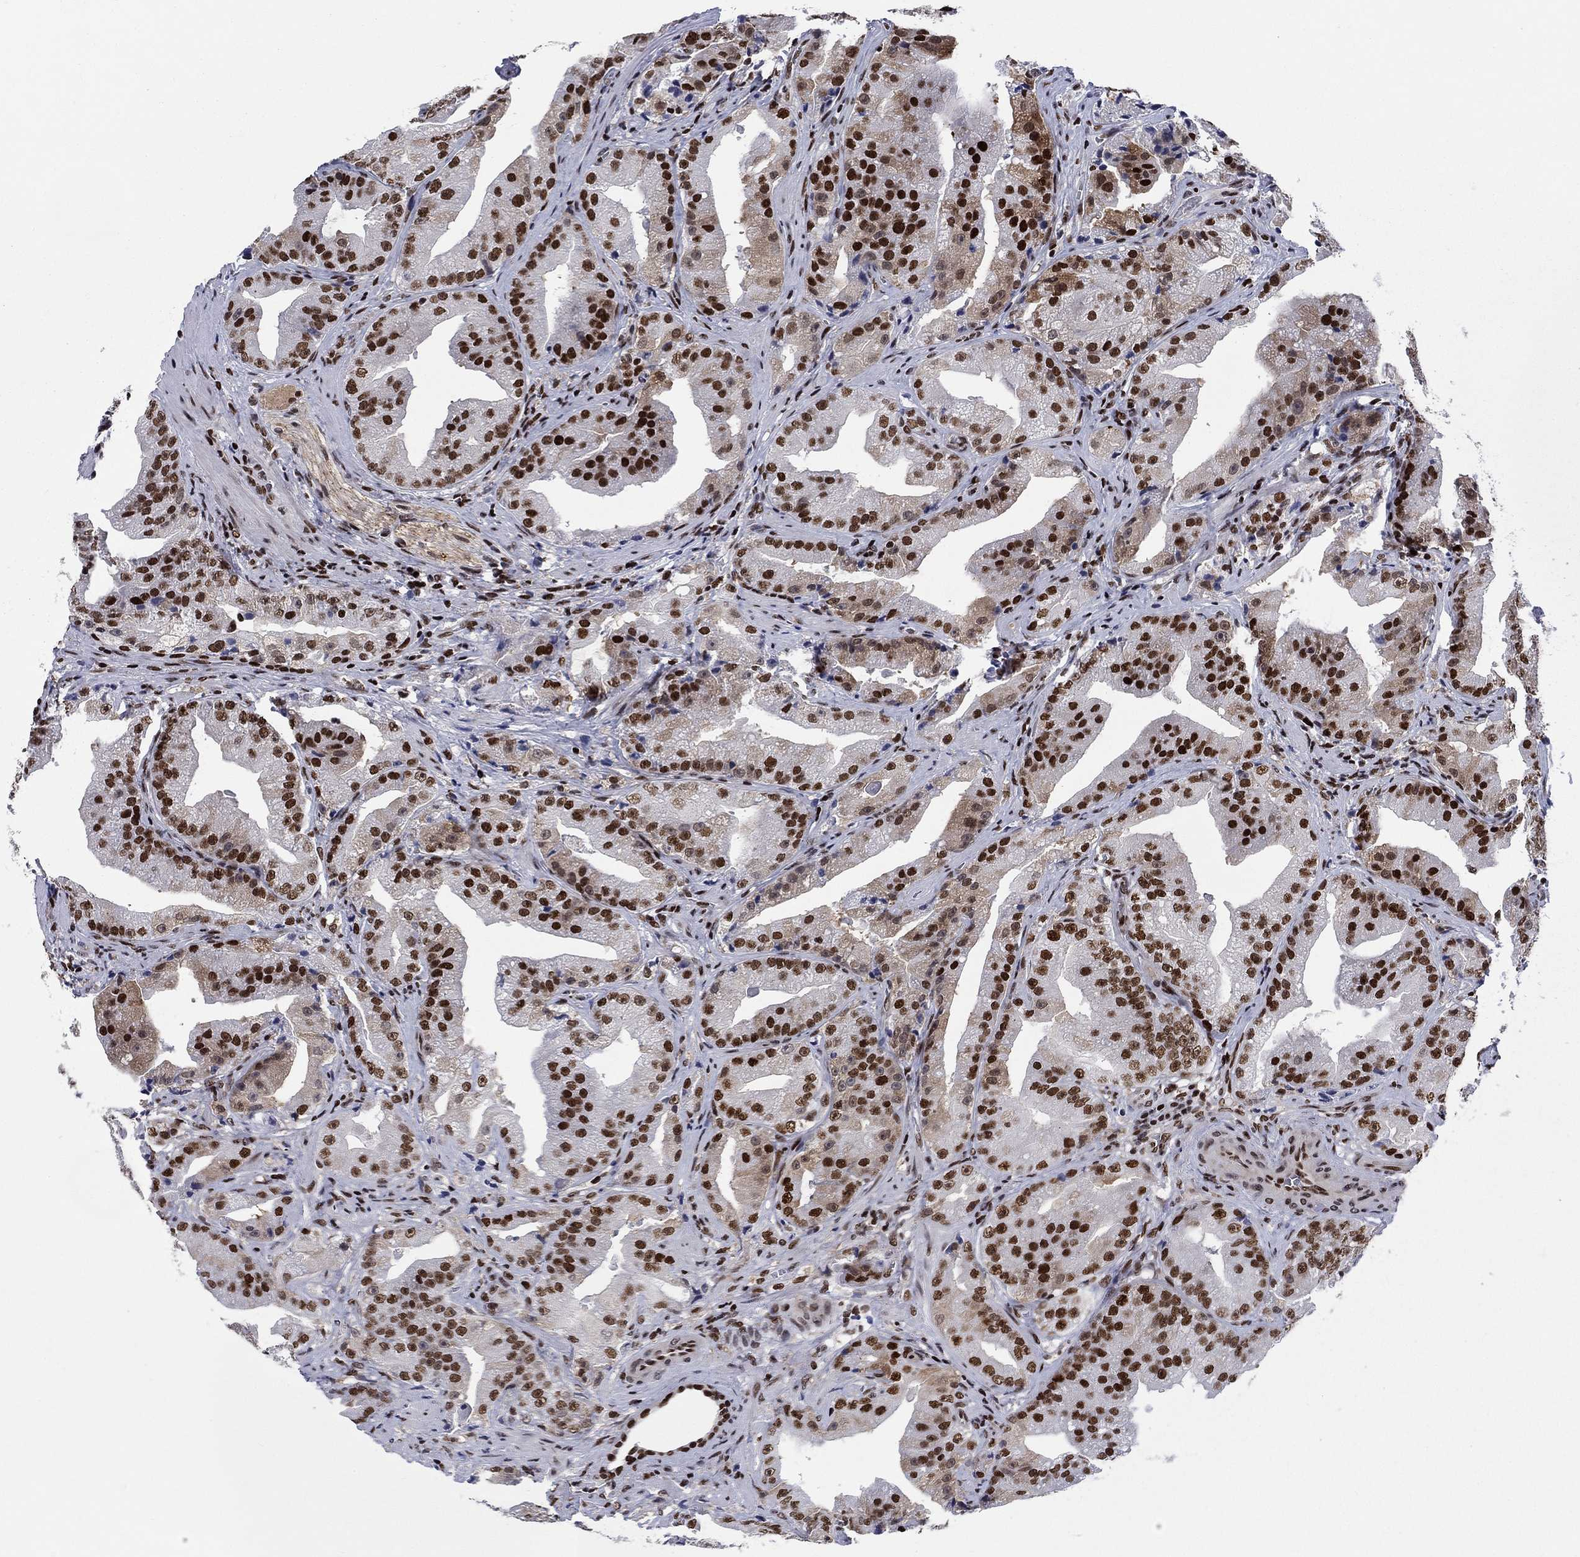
{"staining": {"intensity": "strong", "quantity": ">75%", "location": "nuclear"}, "tissue": "prostate cancer", "cell_type": "Tumor cells", "image_type": "cancer", "snomed": [{"axis": "morphology", "description": "Adenocarcinoma, Low grade"}, {"axis": "topography", "description": "Prostate"}], "caption": "There is high levels of strong nuclear positivity in tumor cells of prostate adenocarcinoma (low-grade), as demonstrated by immunohistochemical staining (brown color).", "gene": "RPRD1B", "patient": {"sex": "male", "age": 62}}